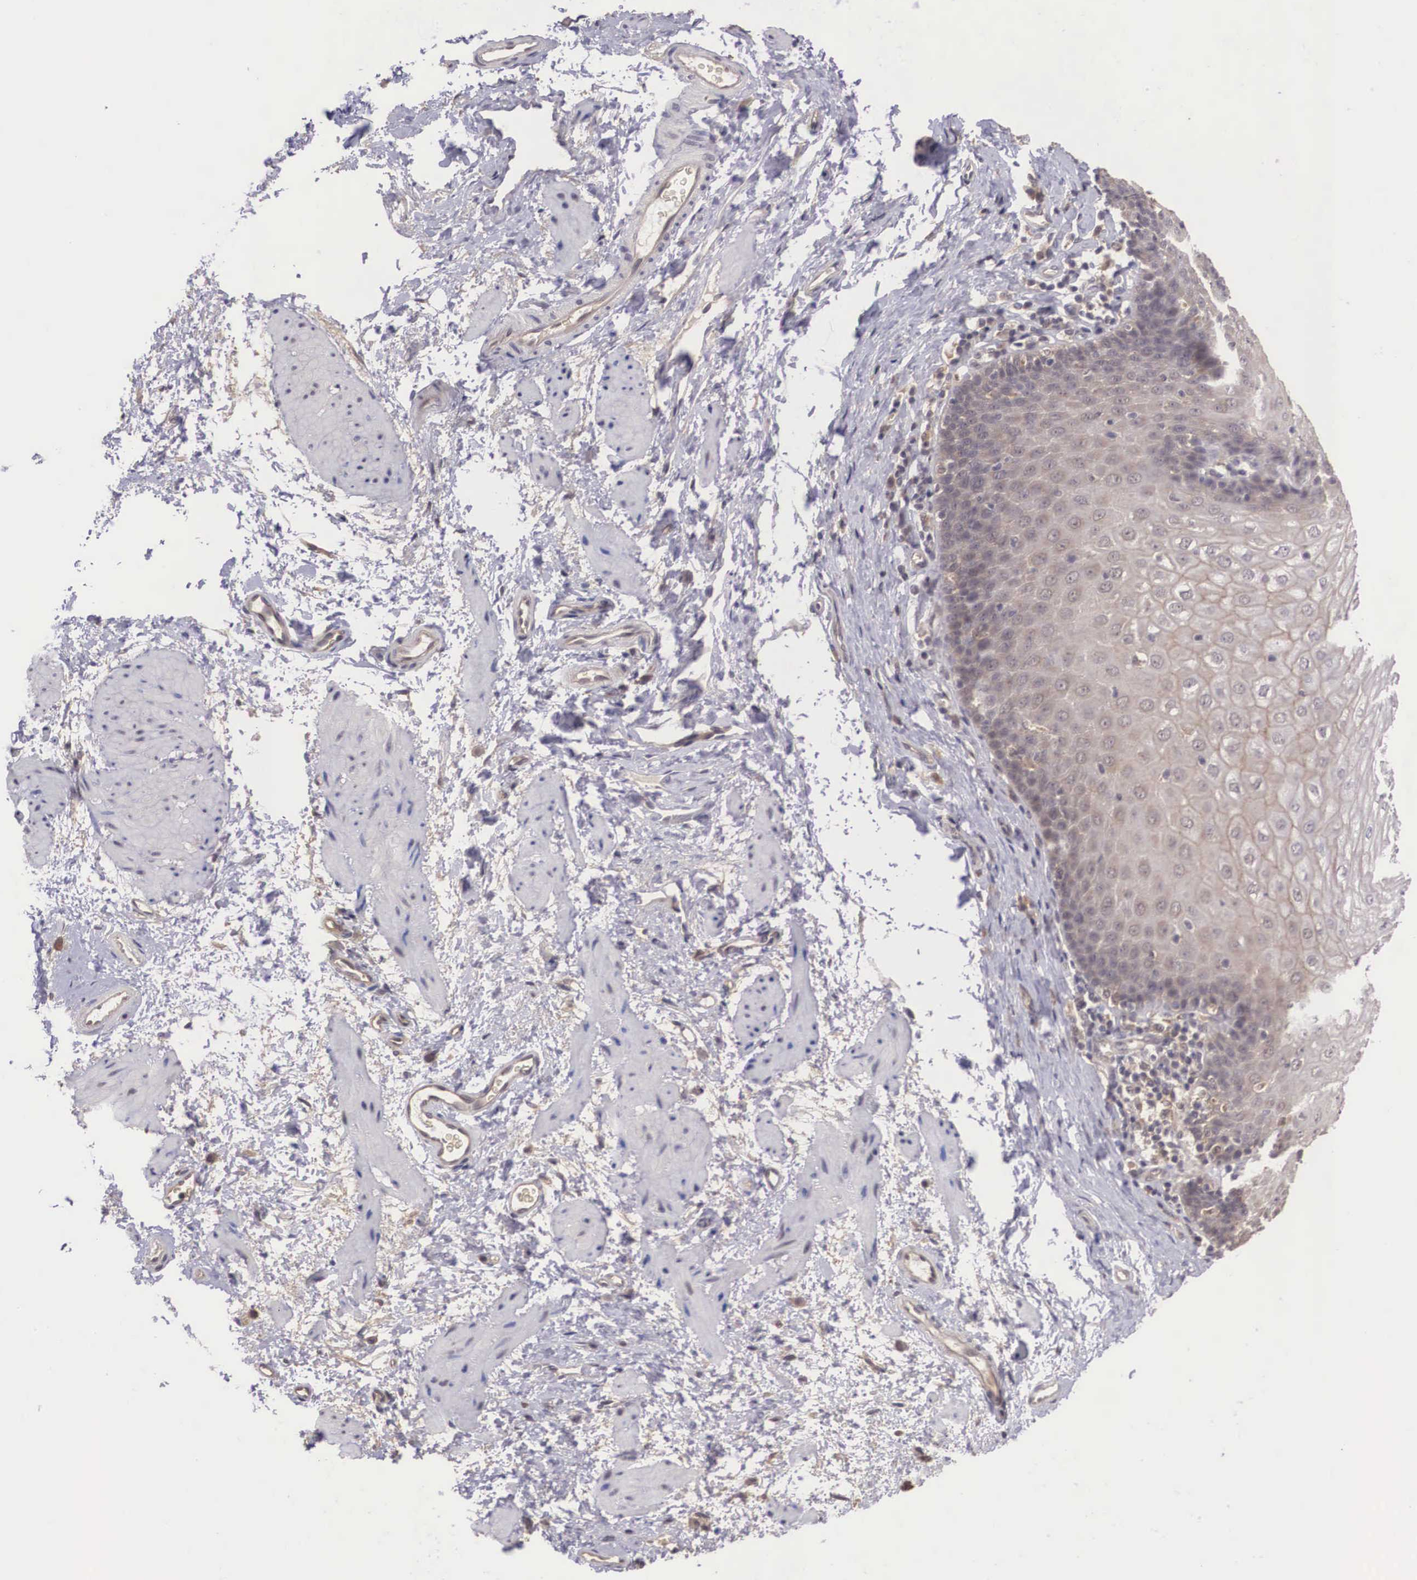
{"staining": {"intensity": "weak", "quantity": "25%-75%", "location": "cytoplasmic/membranous"}, "tissue": "esophagus", "cell_type": "Squamous epithelial cells", "image_type": "normal", "snomed": [{"axis": "morphology", "description": "Normal tissue, NOS"}, {"axis": "topography", "description": "Esophagus"}], "caption": "The image demonstrates immunohistochemical staining of benign esophagus. There is weak cytoplasmic/membranous positivity is seen in about 25%-75% of squamous epithelial cells.", "gene": "VASH1", "patient": {"sex": "female", "age": 61}}